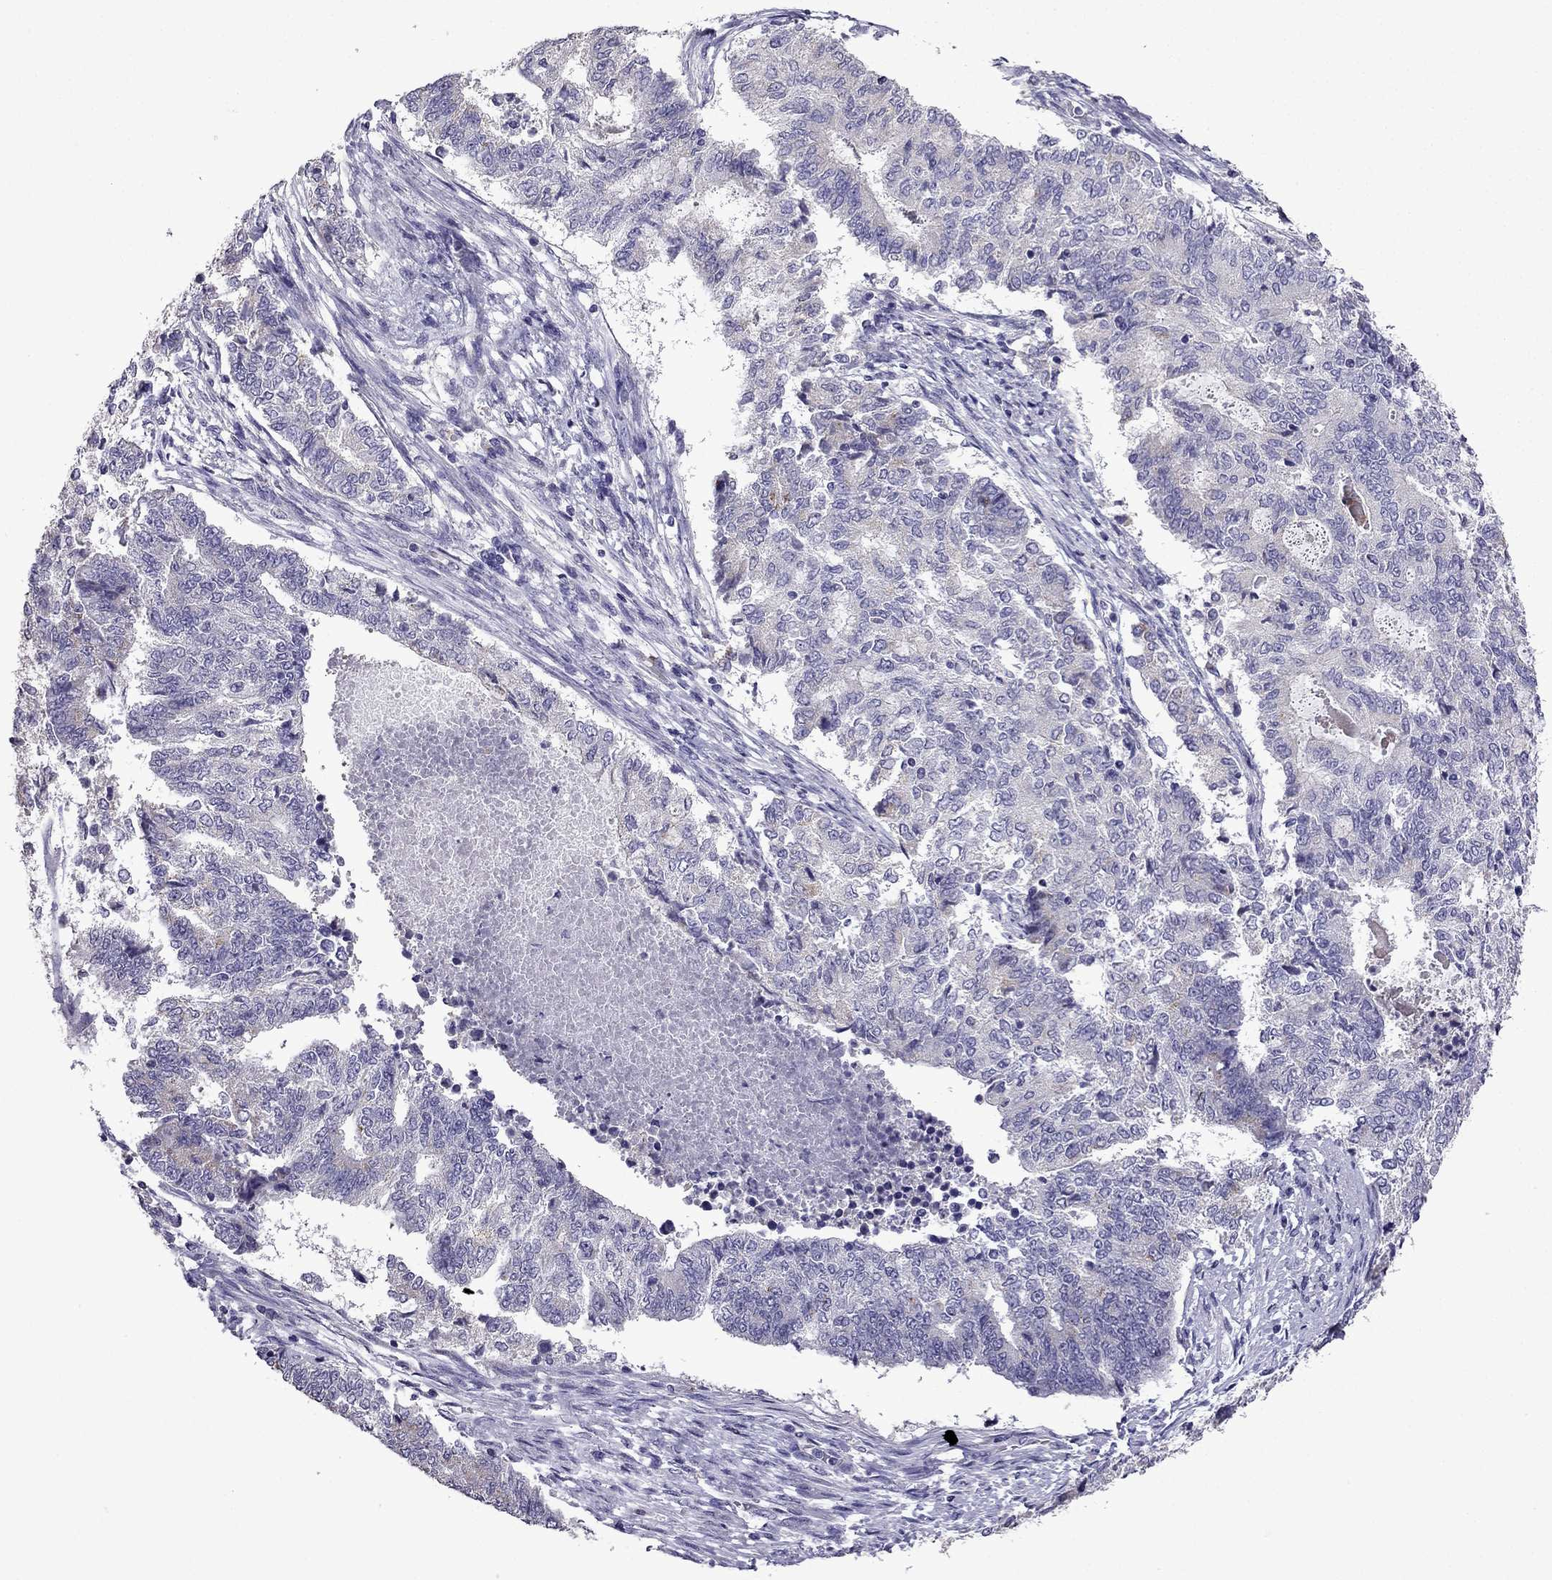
{"staining": {"intensity": "negative", "quantity": "none", "location": "none"}, "tissue": "endometrial cancer", "cell_type": "Tumor cells", "image_type": "cancer", "snomed": [{"axis": "morphology", "description": "Adenocarcinoma, NOS"}, {"axis": "topography", "description": "Endometrium"}], "caption": "High magnification brightfield microscopy of endometrial adenocarcinoma stained with DAB (3,3'-diaminobenzidine) (brown) and counterstained with hematoxylin (blue): tumor cells show no significant staining.", "gene": "TTN", "patient": {"sex": "female", "age": 65}}